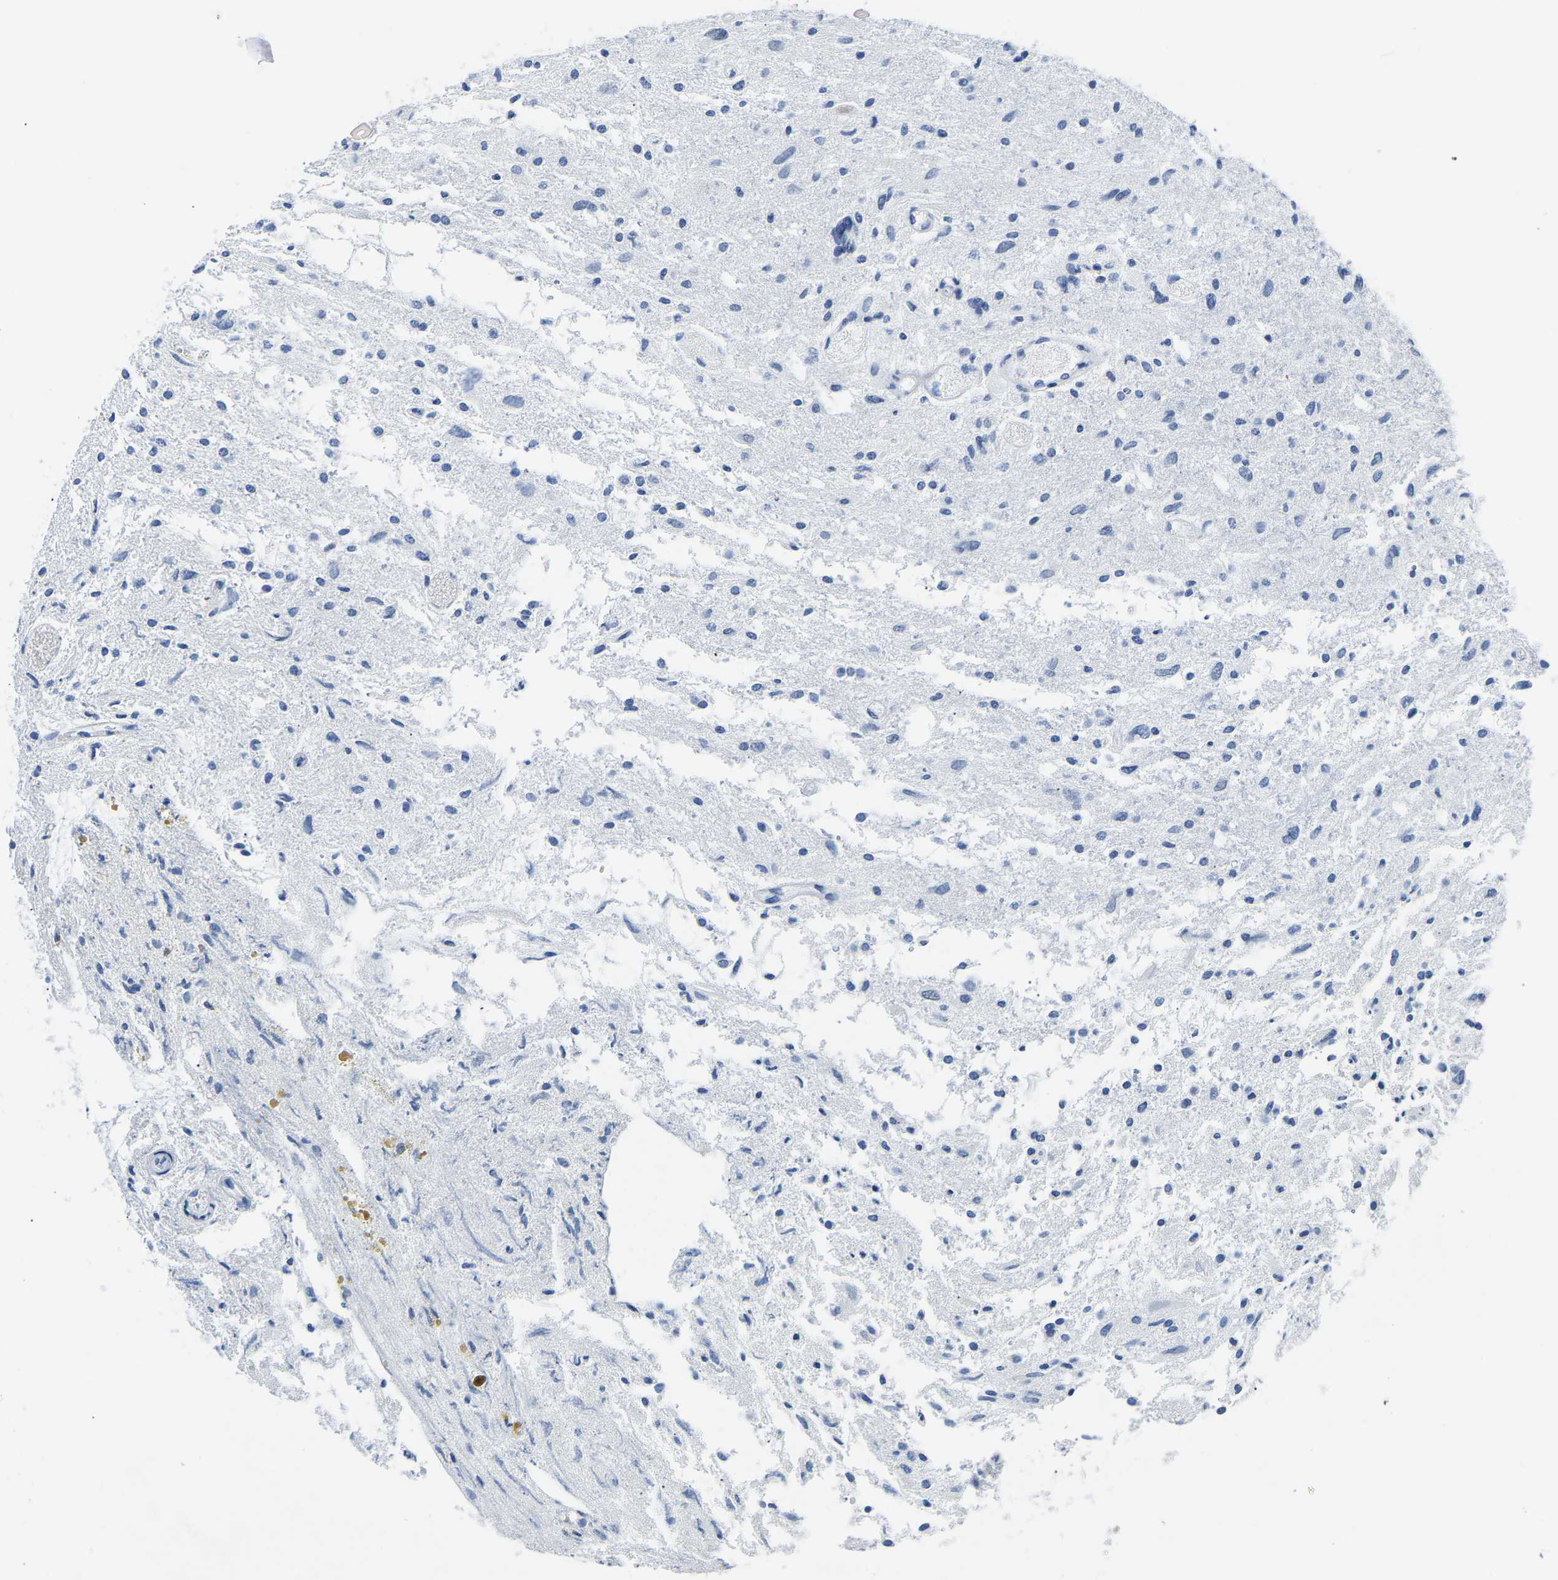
{"staining": {"intensity": "negative", "quantity": "none", "location": "none"}, "tissue": "glioma", "cell_type": "Tumor cells", "image_type": "cancer", "snomed": [{"axis": "morphology", "description": "Glioma, malignant, High grade"}, {"axis": "topography", "description": "Brain"}], "caption": "An image of human malignant high-grade glioma is negative for staining in tumor cells.", "gene": "UPK3A", "patient": {"sex": "female", "age": 59}}